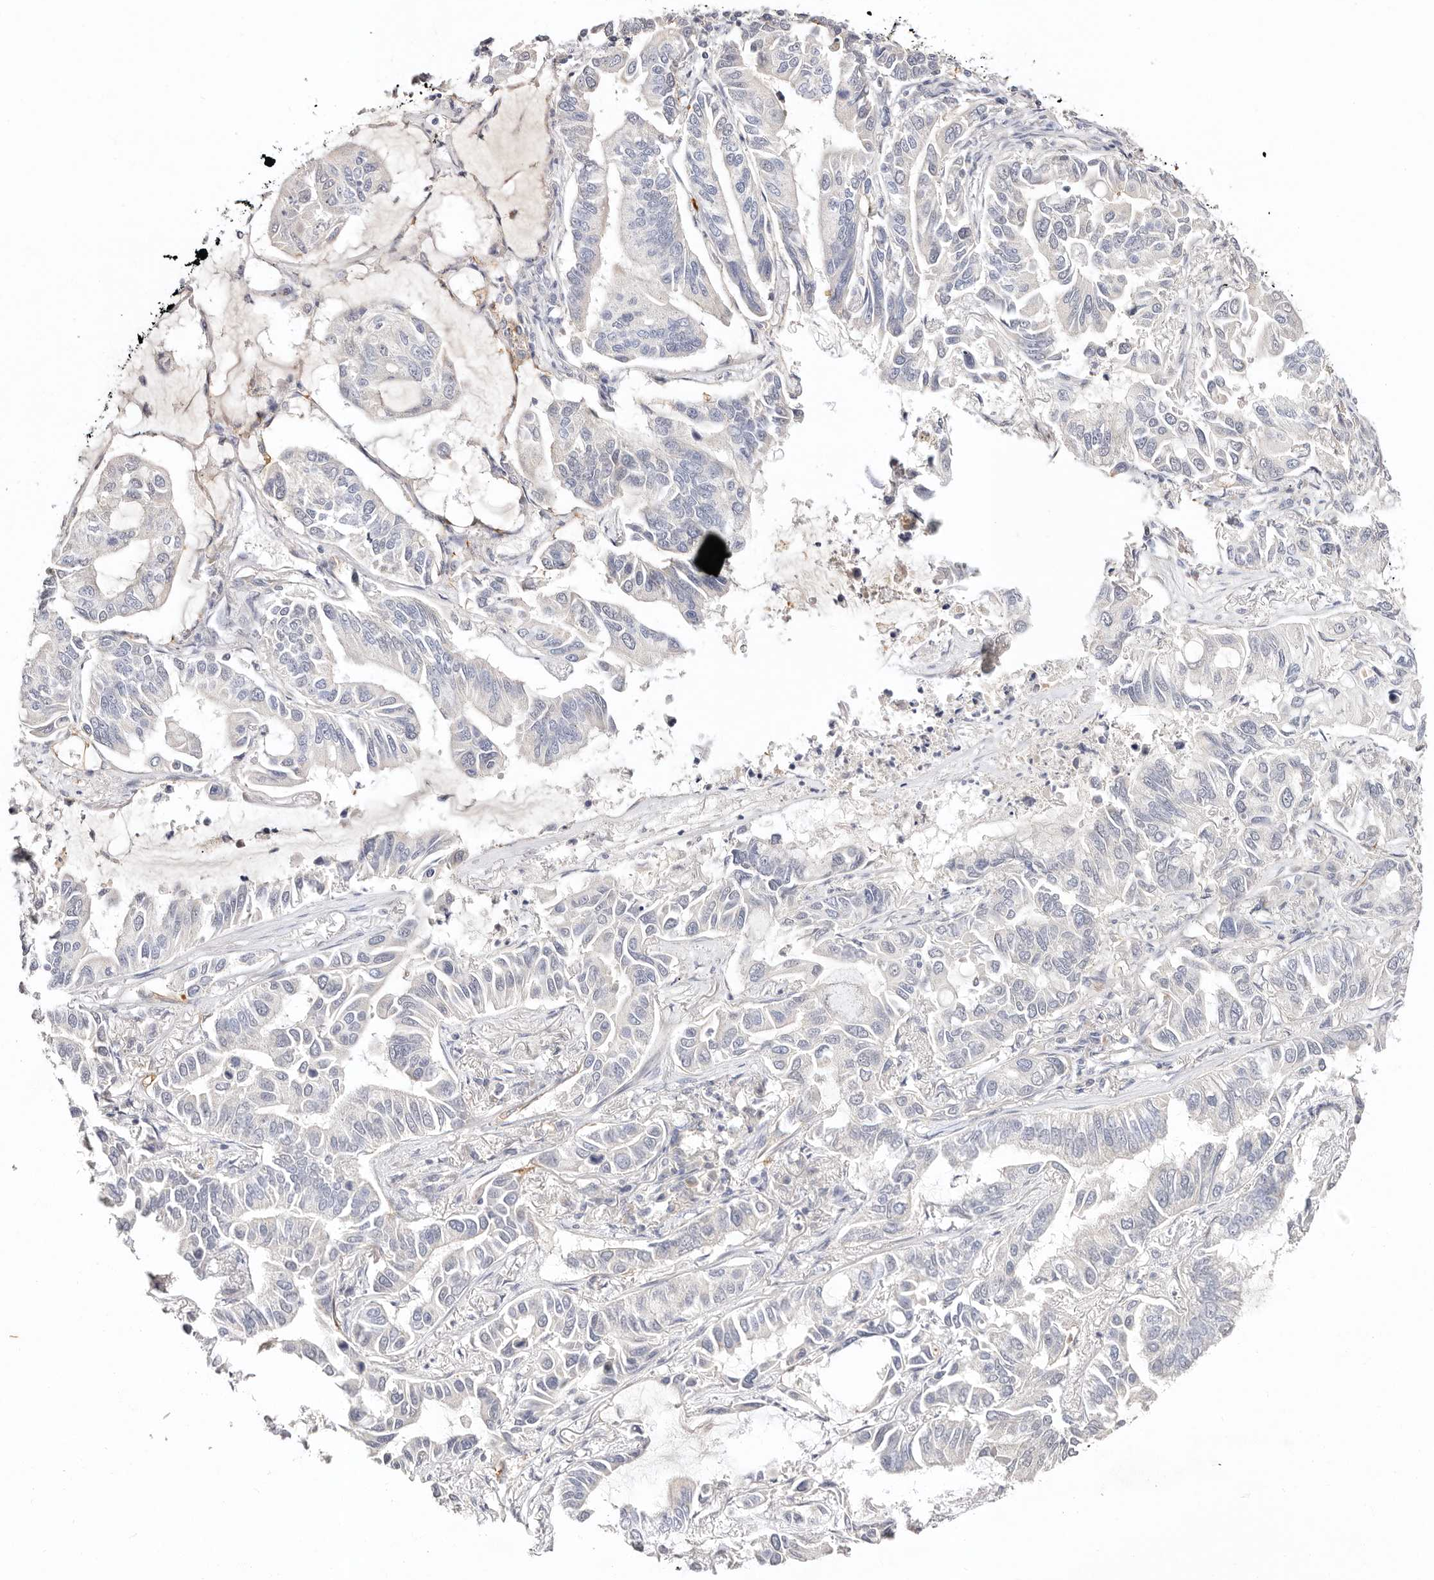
{"staining": {"intensity": "negative", "quantity": "none", "location": "none"}, "tissue": "lung cancer", "cell_type": "Tumor cells", "image_type": "cancer", "snomed": [{"axis": "morphology", "description": "Adenocarcinoma, NOS"}, {"axis": "topography", "description": "Lung"}], "caption": "There is no significant expression in tumor cells of lung adenocarcinoma.", "gene": "DNASE1", "patient": {"sex": "male", "age": 64}}